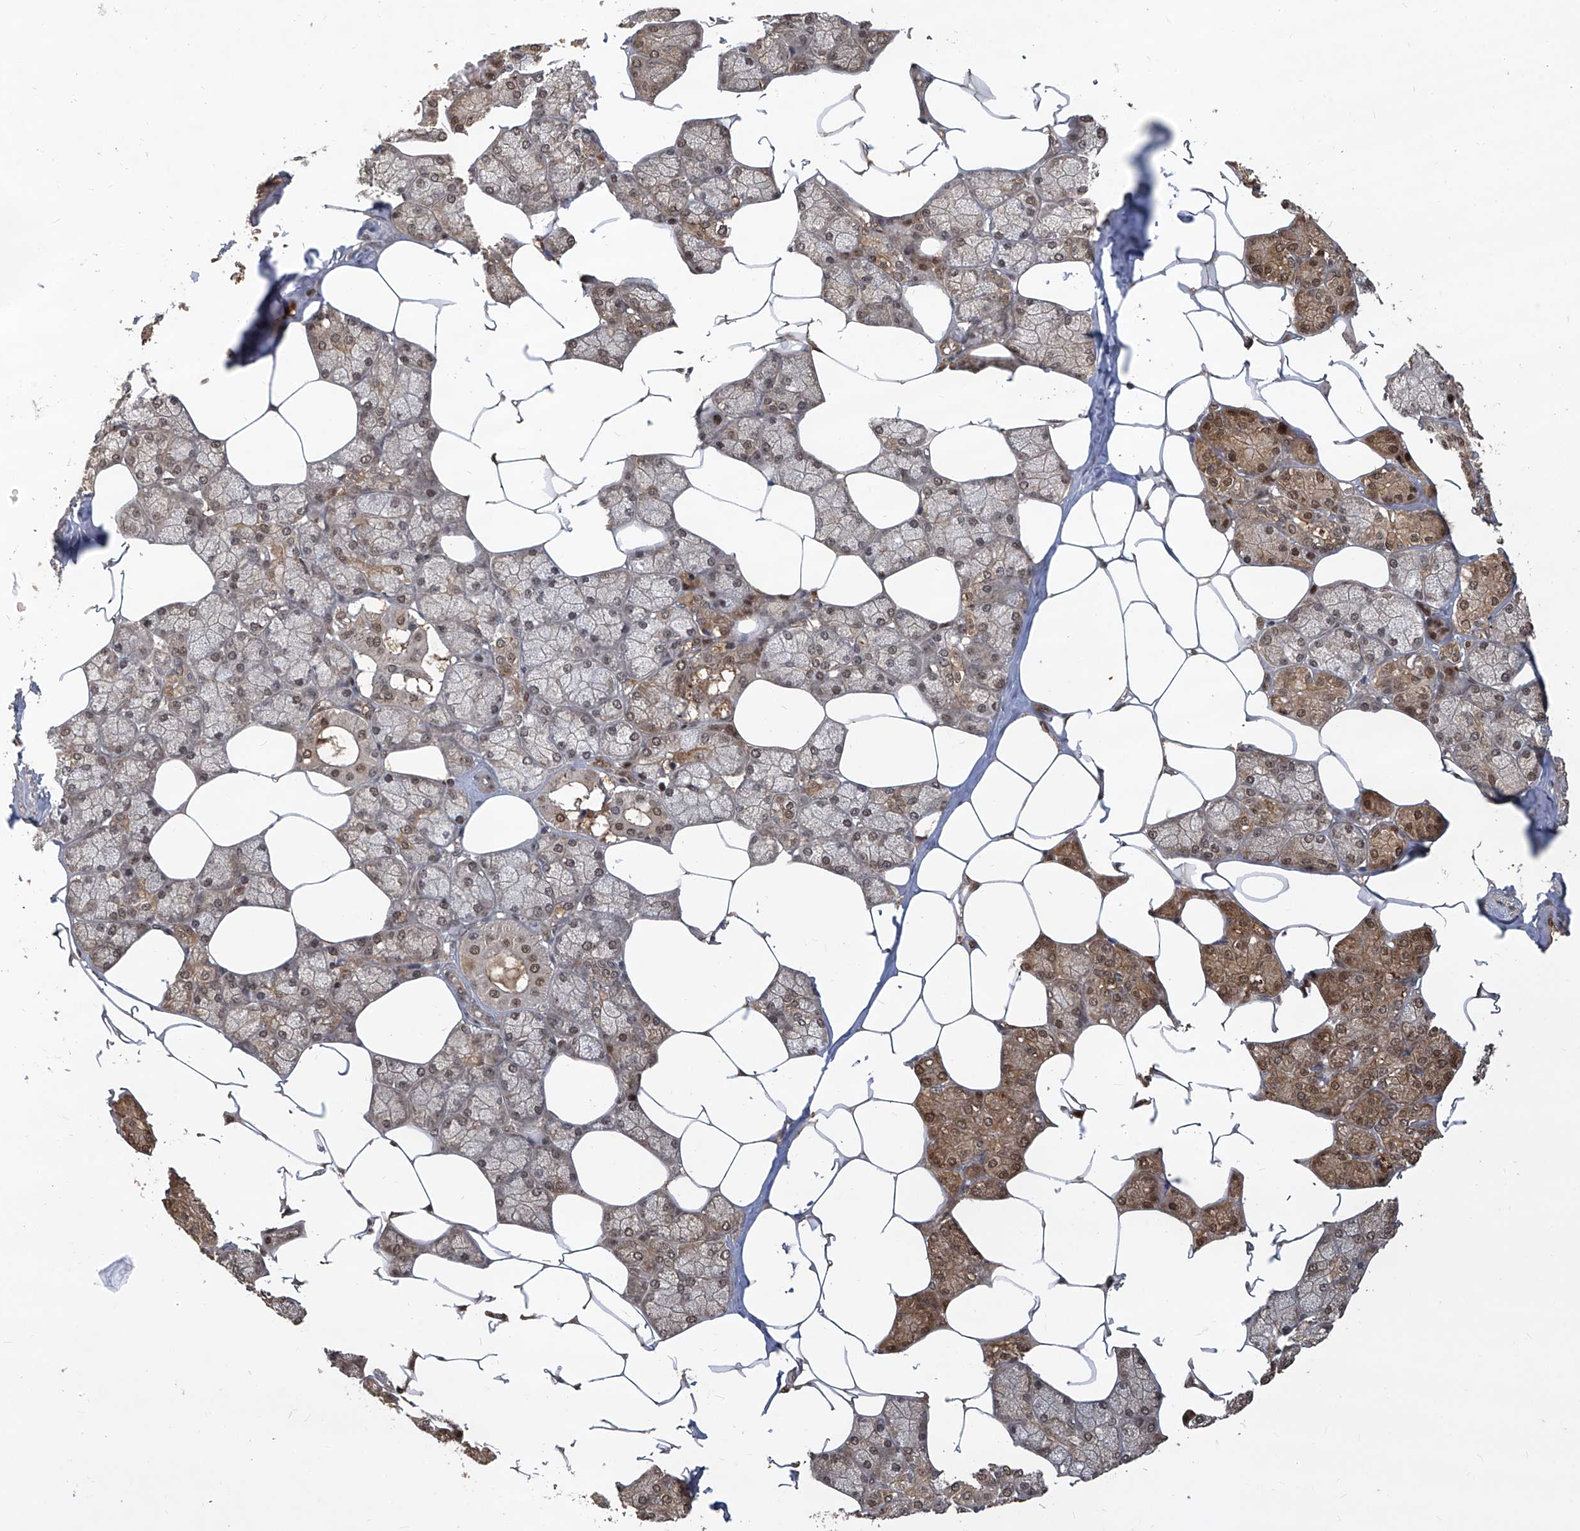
{"staining": {"intensity": "weak", "quantity": "25%-75%", "location": "cytoplasmic/membranous,nuclear"}, "tissue": "salivary gland", "cell_type": "Glandular cells", "image_type": "normal", "snomed": [{"axis": "morphology", "description": "Normal tissue, NOS"}, {"axis": "topography", "description": "Salivary gland"}], "caption": "The image shows staining of unremarkable salivary gland, revealing weak cytoplasmic/membranous,nuclear protein positivity (brown color) within glandular cells. The staining was performed using DAB (3,3'-diaminobenzidine), with brown indicating positive protein expression. Nuclei are stained blue with hematoxylin.", "gene": "PSMB1", "patient": {"sex": "male", "age": 62}}